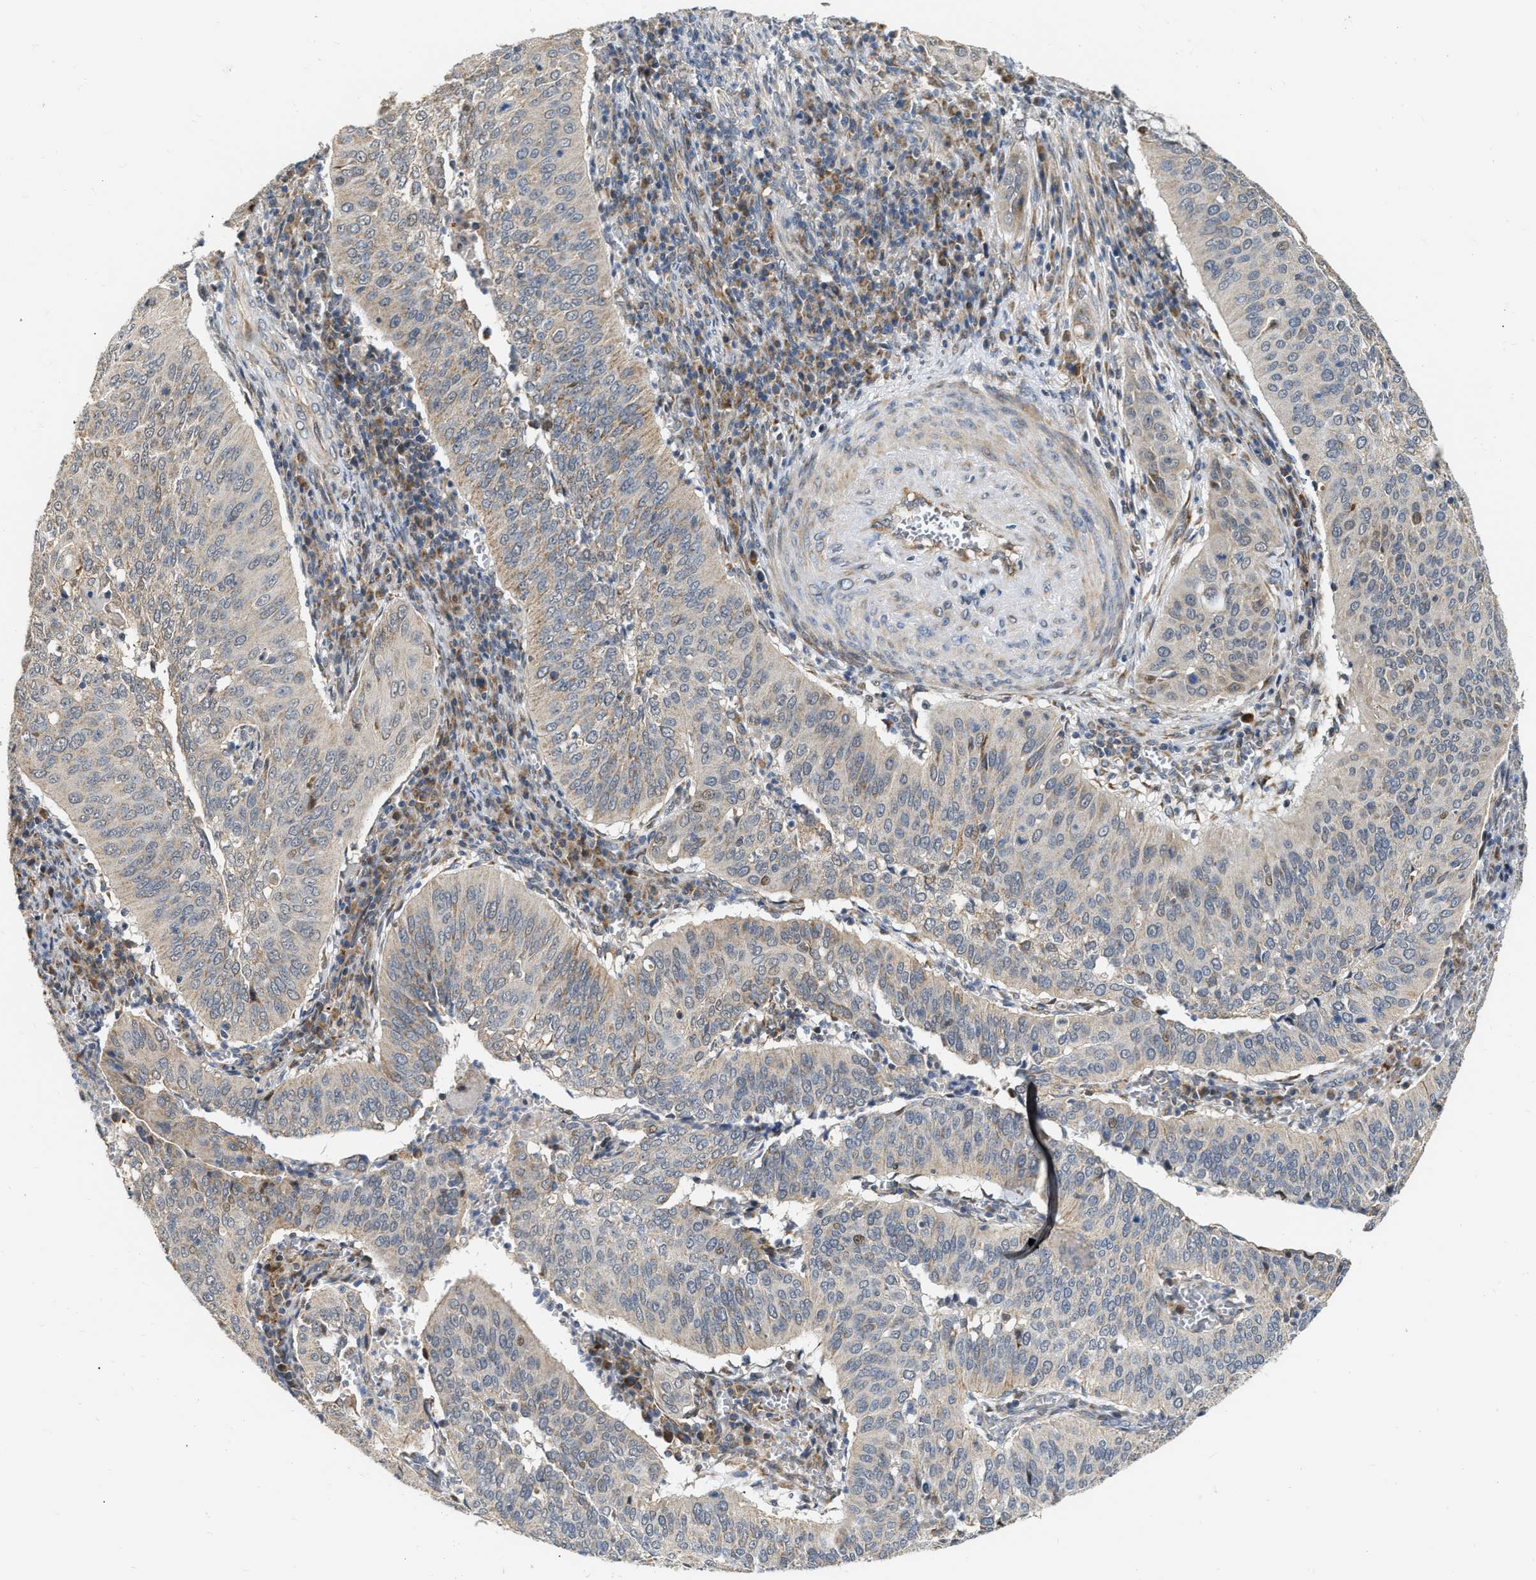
{"staining": {"intensity": "weak", "quantity": "25%-75%", "location": "cytoplasmic/membranous,nuclear"}, "tissue": "cervical cancer", "cell_type": "Tumor cells", "image_type": "cancer", "snomed": [{"axis": "morphology", "description": "Squamous cell carcinoma, NOS"}, {"axis": "topography", "description": "Cervix"}], "caption": "Immunohistochemistry (DAB) staining of cervical squamous cell carcinoma reveals weak cytoplasmic/membranous and nuclear protein positivity in about 25%-75% of tumor cells.", "gene": "DEPTOR", "patient": {"sex": "female", "age": 39}}